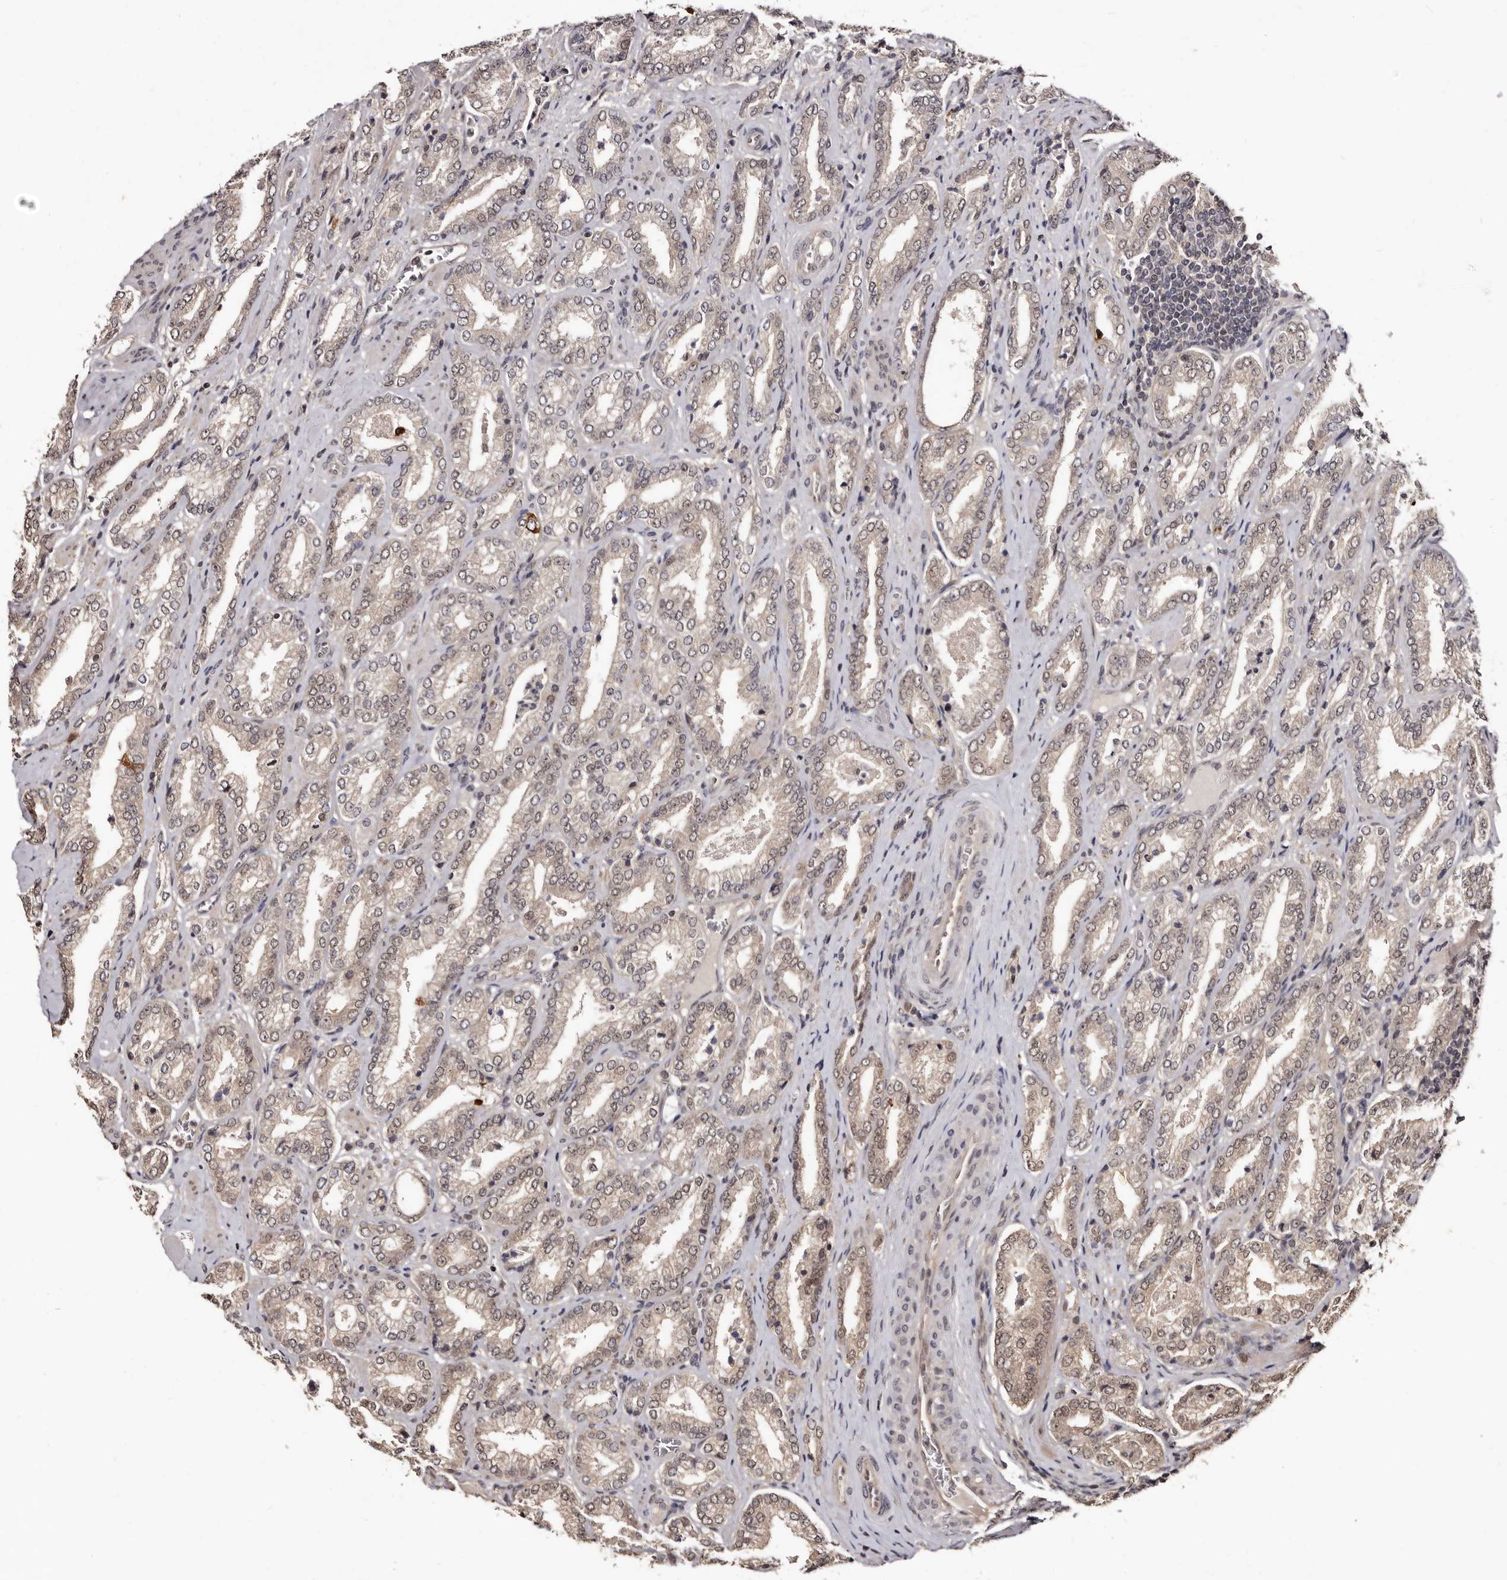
{"staining": {"intensity": "weak", "quantity": ">75%", "location": "cytoplasmic/membranous,nuclear"}, "tissue": "prostate cancer", "cell_type": "Tumor cells", "image_type": "cancer", "snomed": [{"axis": "morphology", "description": "Adenocarcinoma, Low grade"}, {"axis": "topography", "description": "Prostate"}], "caption": "A histopathology image of human prostate adenocarcinoma (low-grade) stained for a protein reveals weak cytoplasmic/membranous and nuclear brown staining in tumor cells.", "gene": "TBC1D22B", "patient": {"sex": "male", "age": 62}}